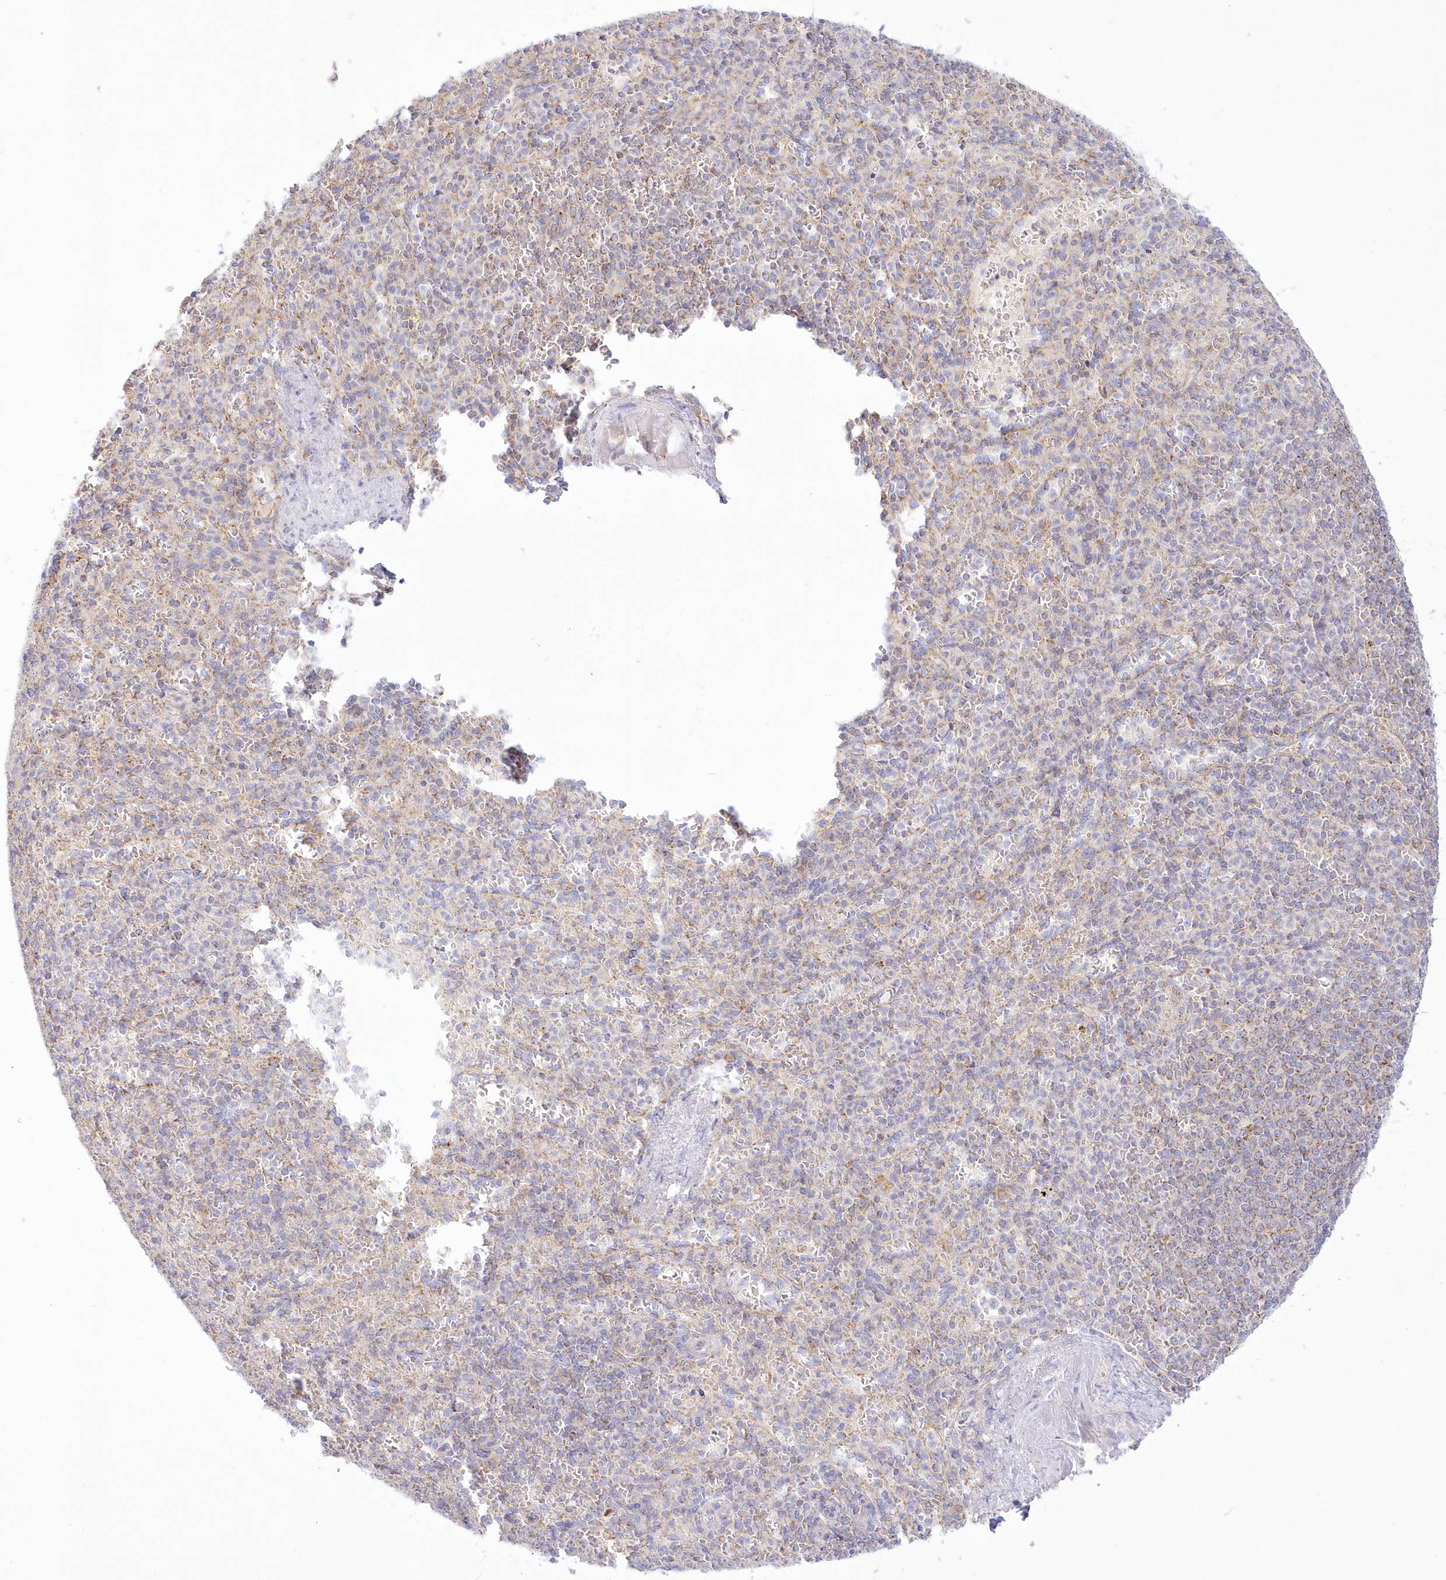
{"staining": {"intensity": "negative", "quantity": "none", "location": "none"}, "tissue": "spleen", "cell_type": "Cells in red pulp", "image_type": "normal", "snomed": [{"axis": "morphology", "description": "Normal tissue, NOS"}, {"axis": "topography", "description": "Spleen"}], "caption": "A histopathology image of spleen stained for a protein demonstrates no brown staining in cells in red pulp. (IHC, brightfield microscopy, high magnification).", "gene": "TBC1D14", "patient": {"sex": "female", "age": 74}}